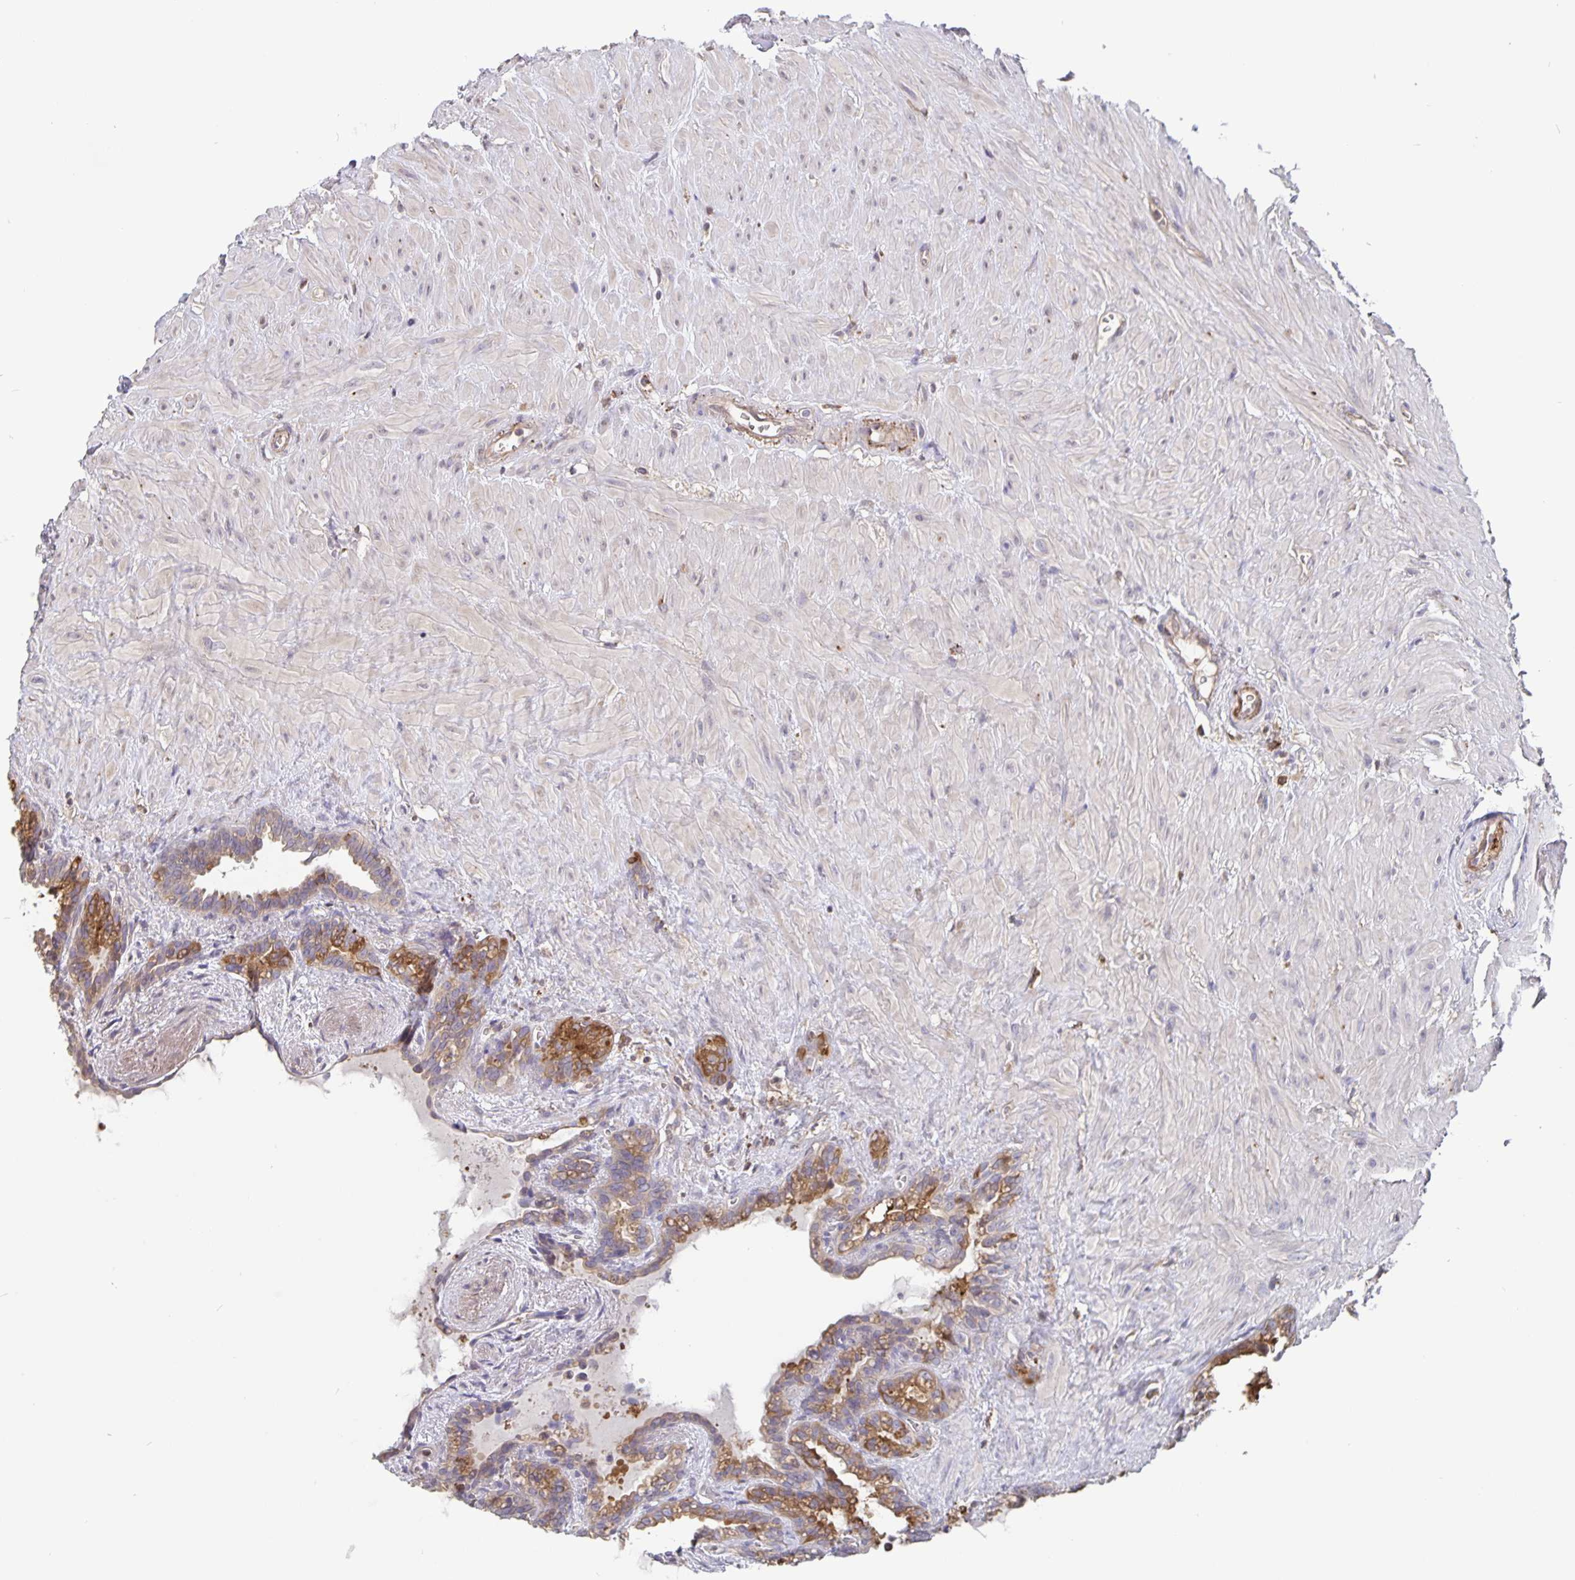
{"staining": {"intensity": "moderate", "quantity": "25%-75%", "location": "cytoplasmic/membranous"}, "tissue": "seminal vesicle", "cell_type": "Glandular cells", "image_type": "normal", "snomed": [{"axis": "morphology", "description": "Normal tissue, NOS"}, {"axis": "topography", "description": "Seminal veicle"}], "caption": "This is a photomicrograph of IHC staining of unremarkable seminal vesicle, which shows moderate positivity in the cytoplasmic/membranous of glandular cells.", "gene": "FEM1C", "patient": {"sex": "male", "age": 76}}